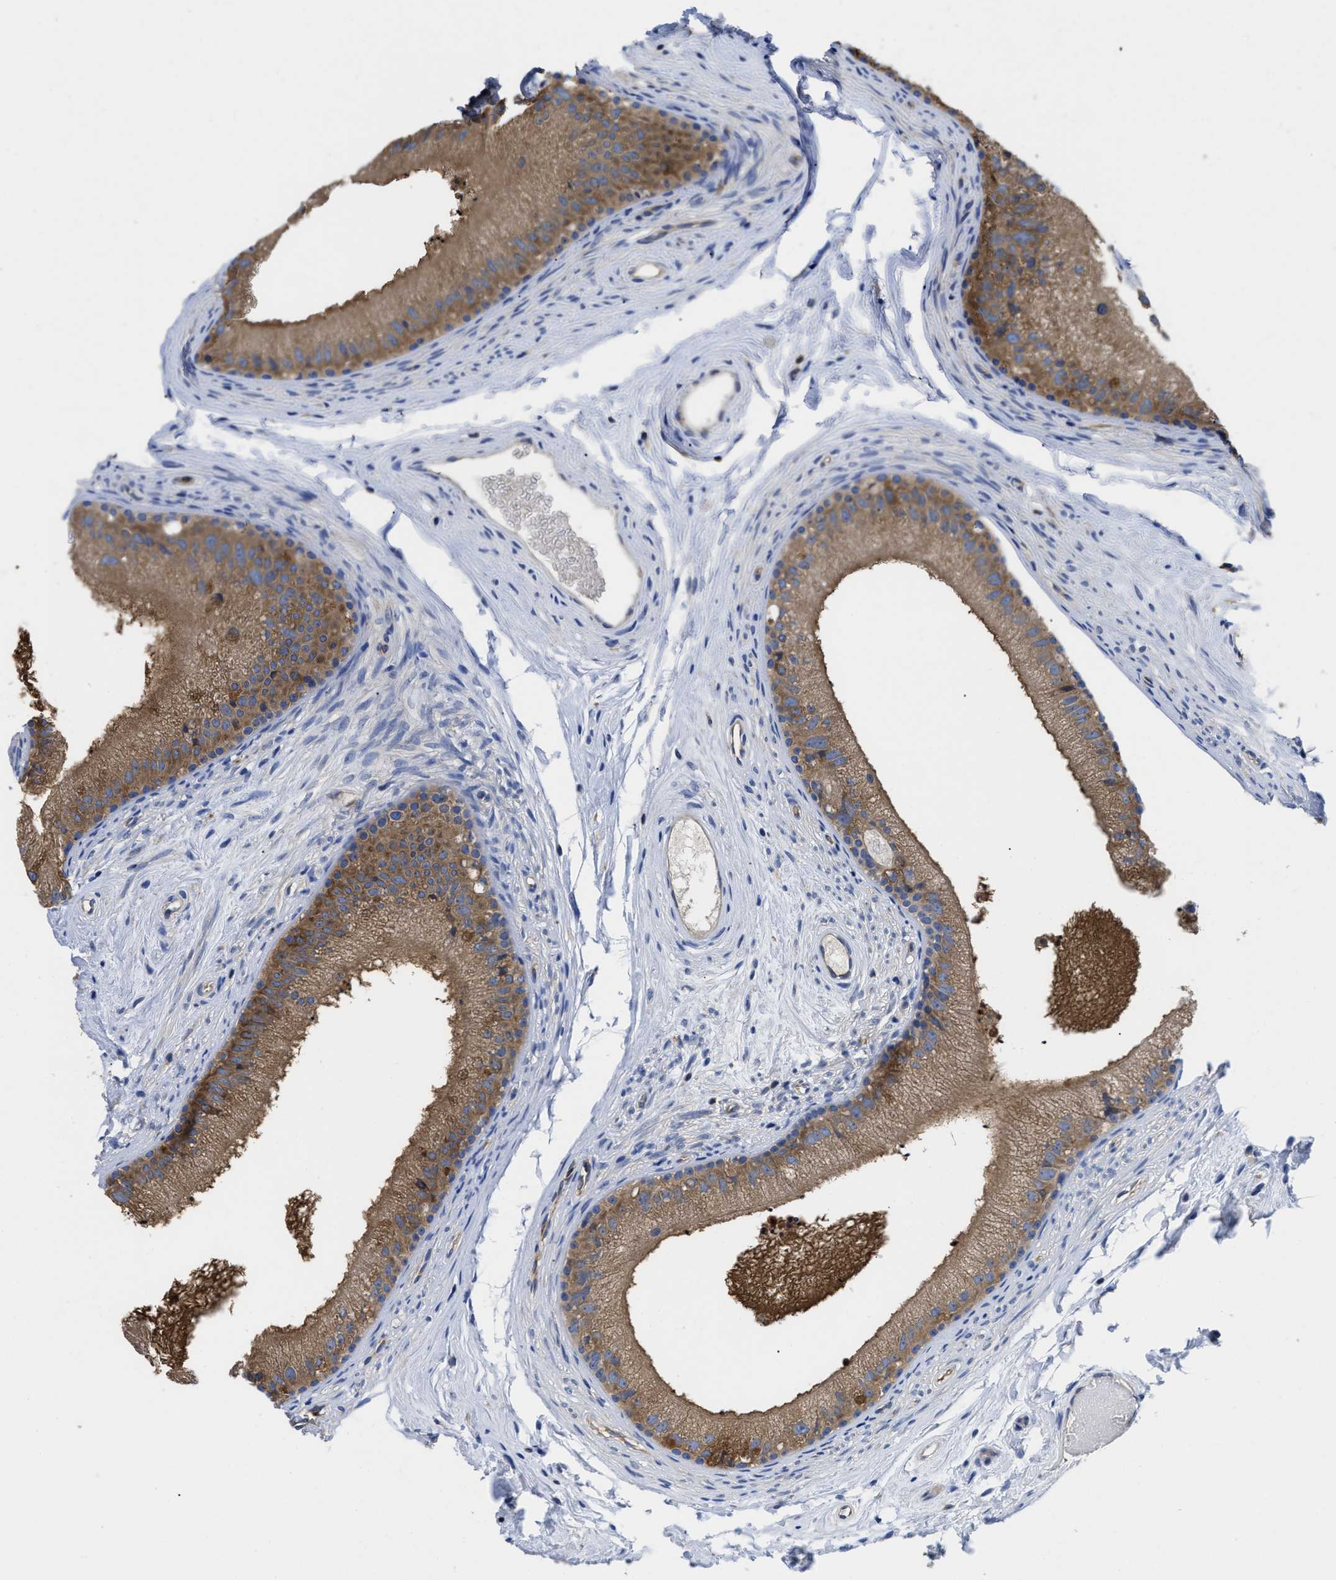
{"staining": {"intensity": "moderate", "quantity": ">75%", "location": "cytoplasmic/membranous"}, "tissue": "epididymis", "cell_type": "Glandular cells", "image_type": "normal", "snomed": [{"axis": "morphology", "description": "Normal tissue, NOS"}, {"axis": "topography", "description": "Epididymis"}], "caption": "Protein expression analysis of unremarkable epididymis displays moderate cytoplasmic/membranous expression in approximately >75% of glandular cells.", "gene": "YARS1", "patient": {"sex": "male", "age": 56}}